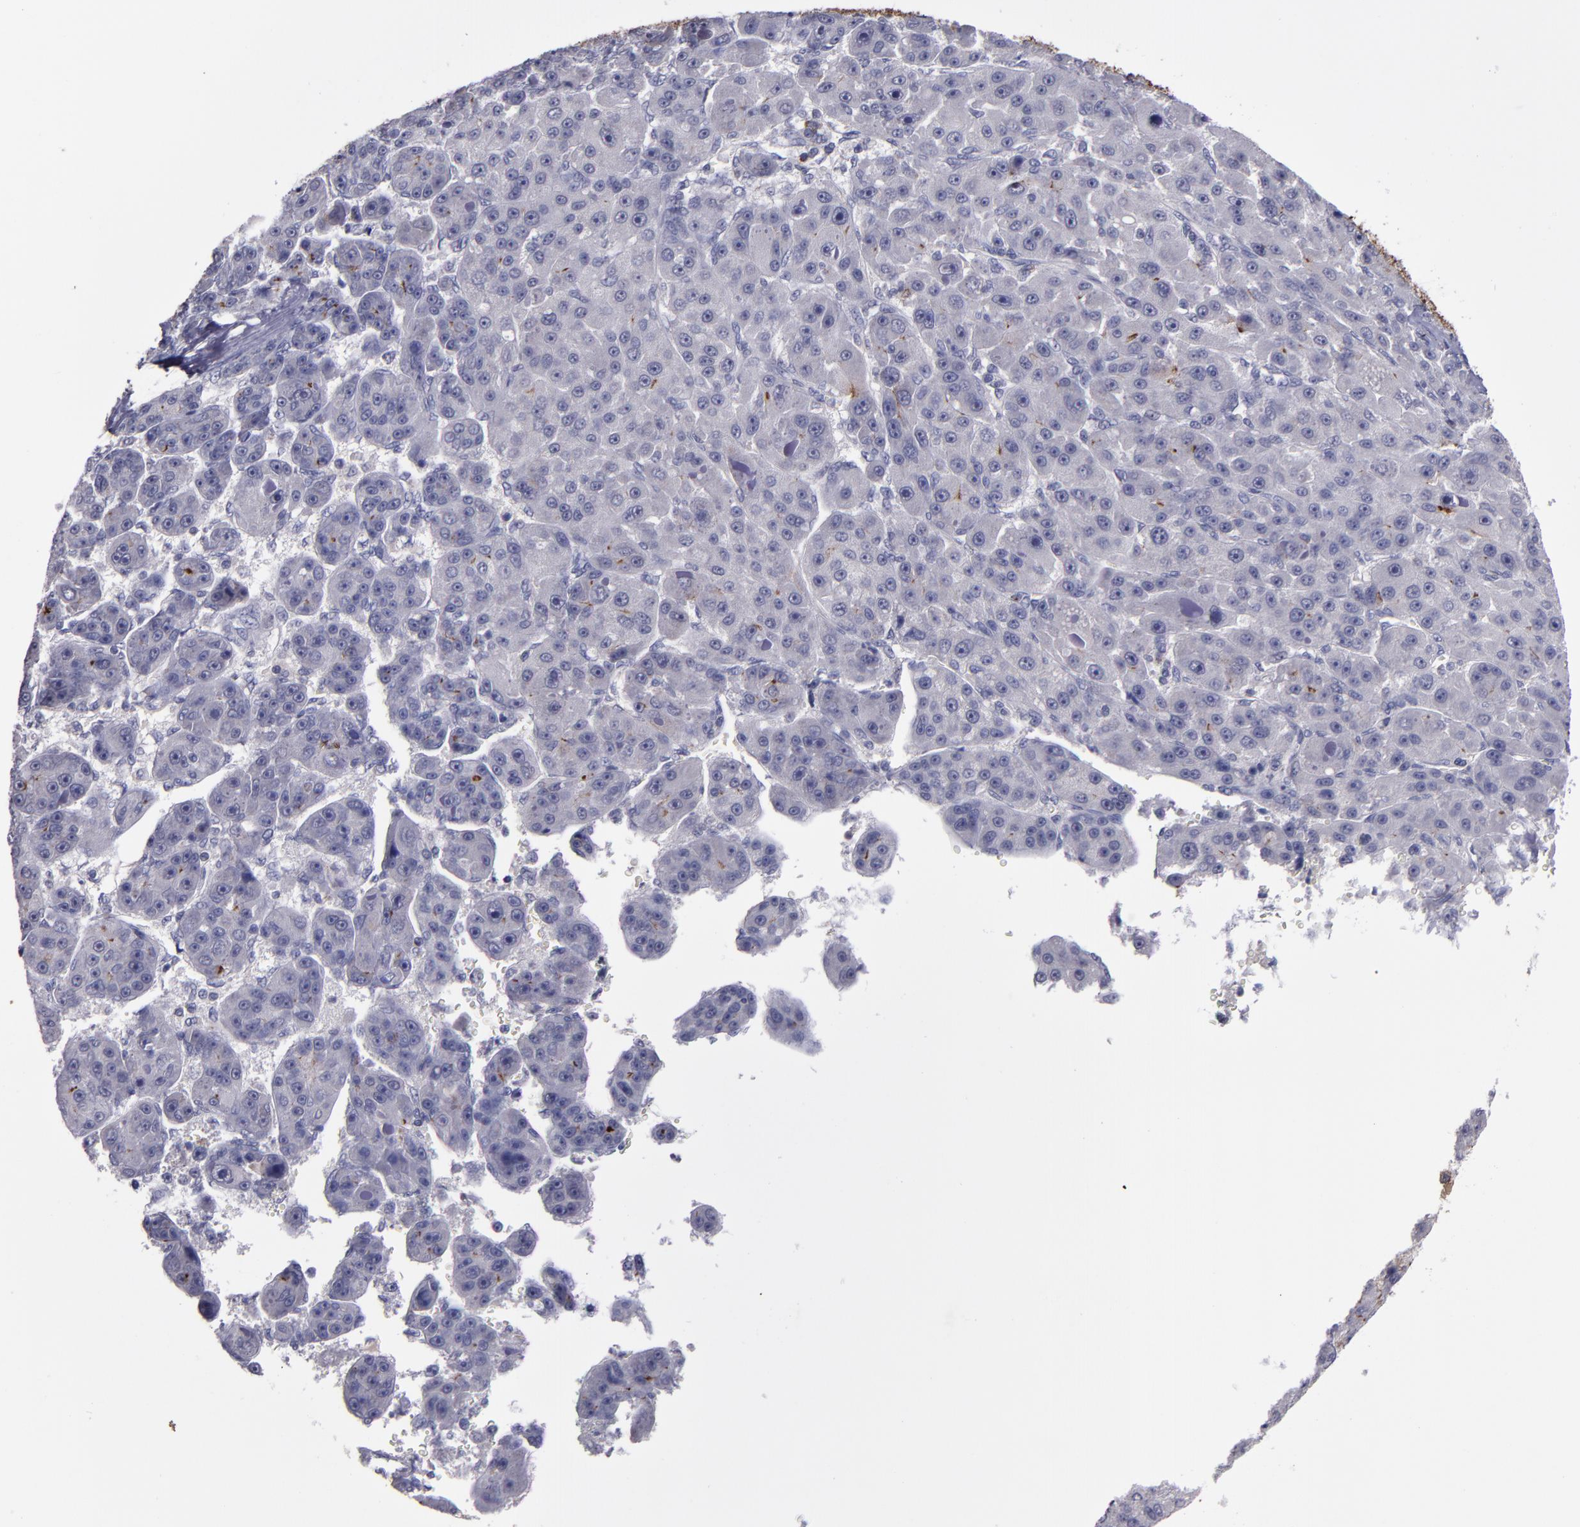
{"staining": {"intensity": "weak", "quantity": "<25%", "location": "cytoplasmic/membranous"}, "tissue": "liver cancer", "cell_type": "Tumor cells", "image_type": "cancer", "snomed": [{"axis": "morphology", "description": "Carcinoma, Hepatocellular, NOS"}, {"axis": "topography", "description": "Liver"}], "caption": "Tumor cells are negative for protein expression in human liver cancer. (Immunohistochemistry, brightfield microscopy, high magnification).", "gene": "MFGE8", "patient": {"sex": "male", "age": 76}}